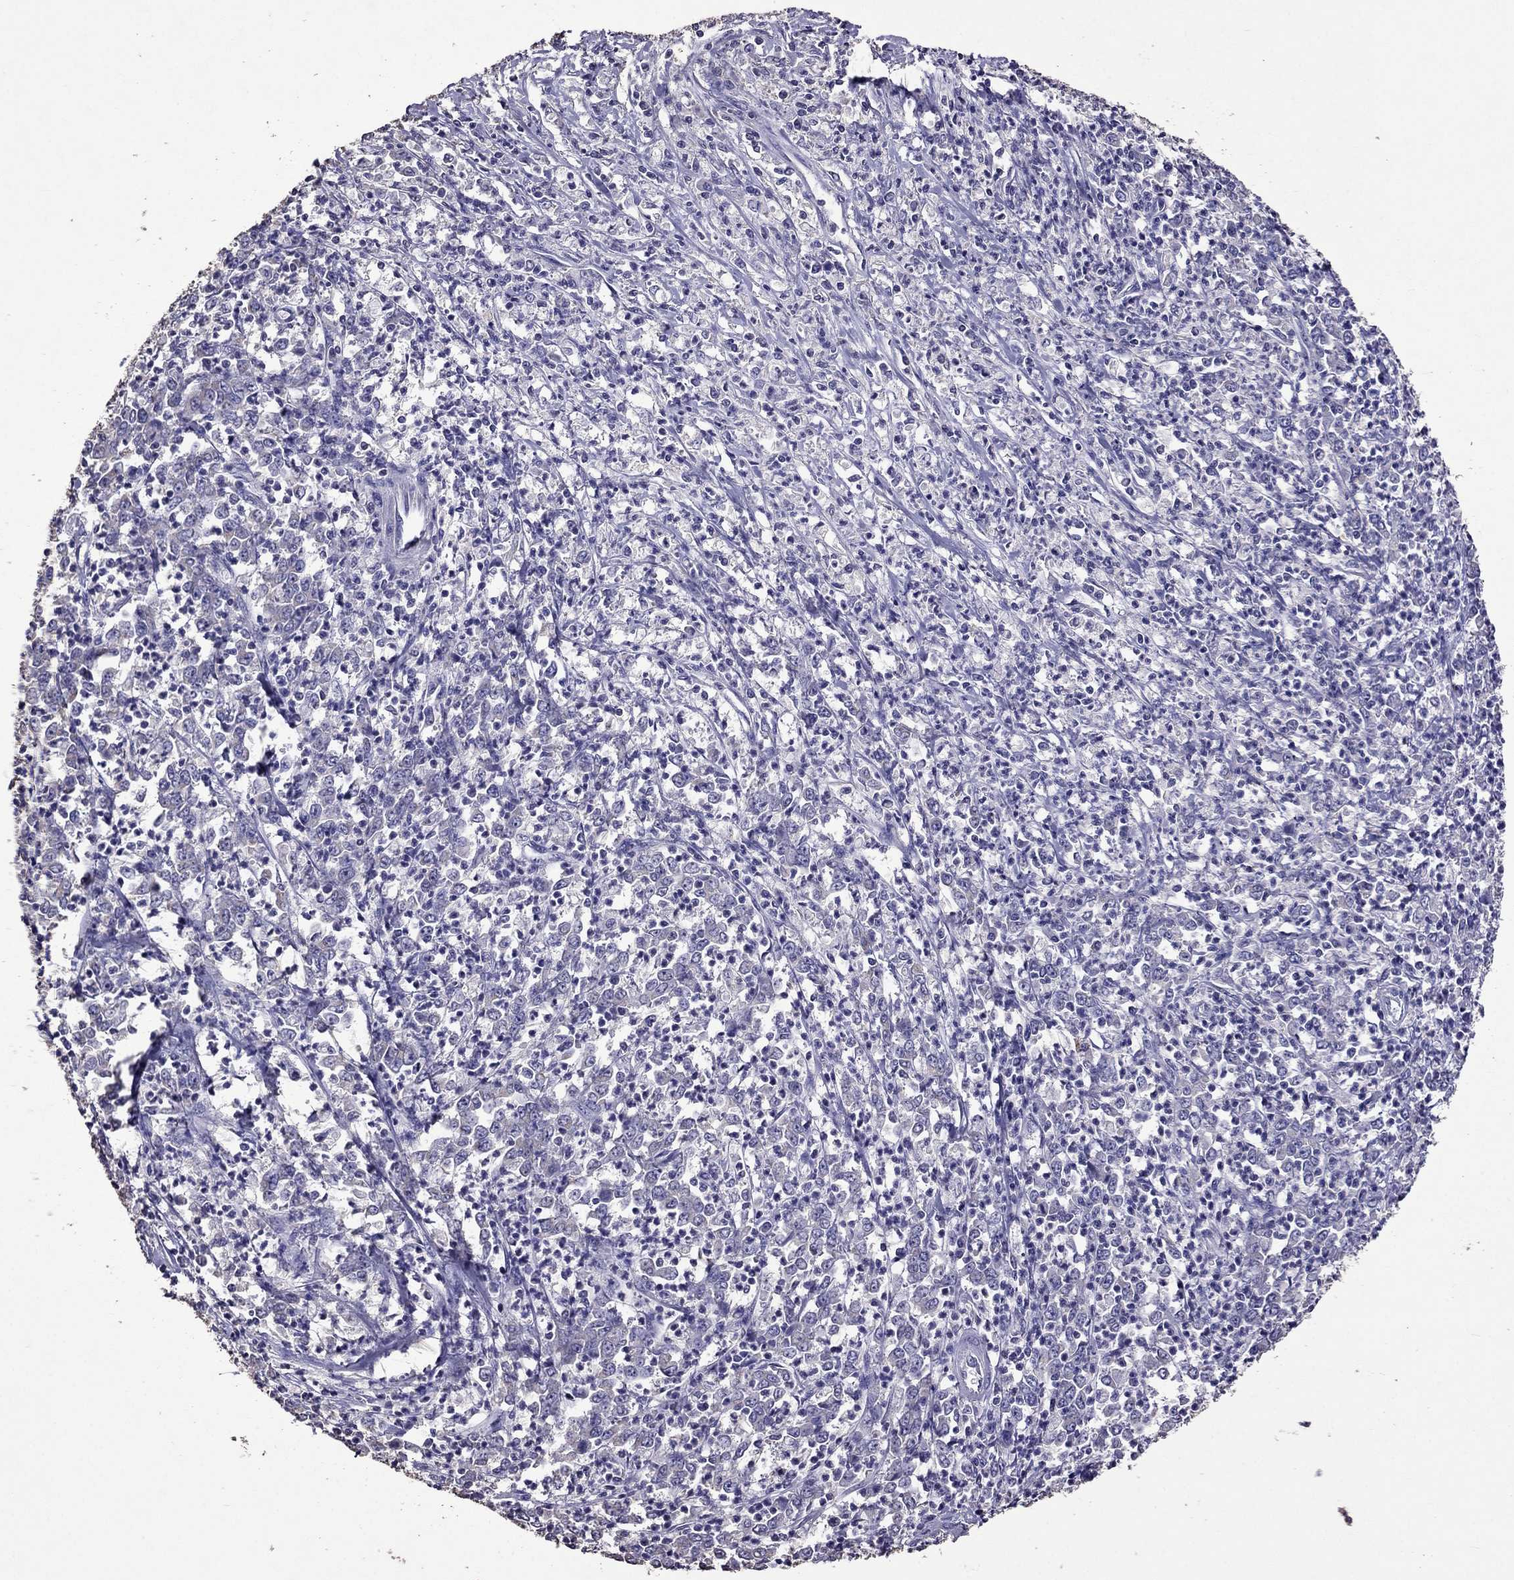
{"staining": {"intensity": "negative", "quantity": "none", "location": "none"}, "tissue": "stomach cancer", "cell_type": "Tumor cells", "image_type": "cancer", "snomed": [{"axis": "morphology", "description": "Adenocarcinoma, NOS"}, {"axis": "topography", "description": "Stomach, lower"}], "caption": "Tumor cells show no significant positivity in adenocarcinoma (stomach).", "gene": "NKX3-1", "patient": {"sex": "female", "age": 71}}